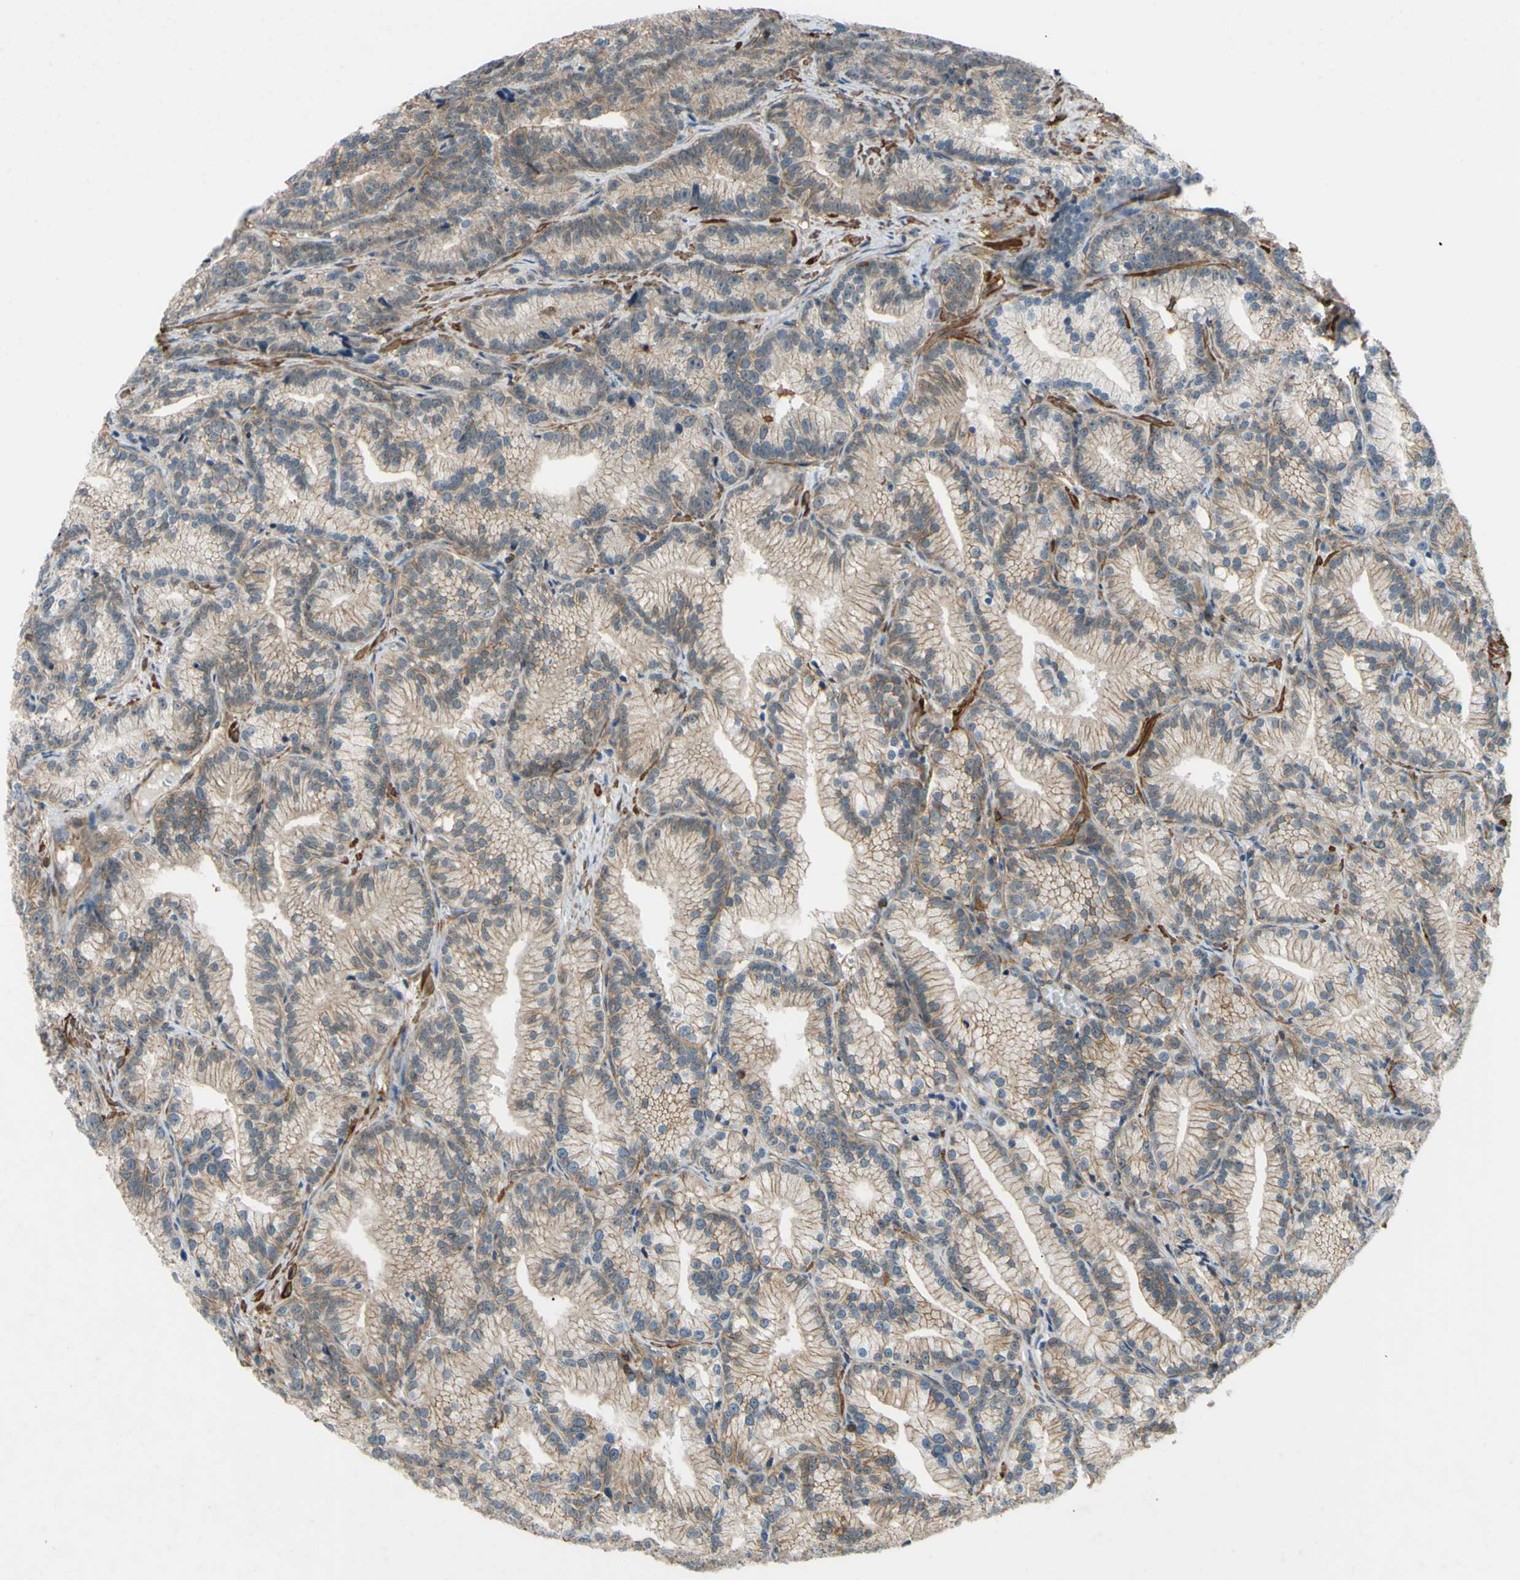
{"staining": {"intensity": "weak", "quantity": "25%-75%", "location": "cytoplasmic/membranous"}, "tissue": "prostate cancer", "cell_type": "Tumor cells", "image_type": "cancer", "snomed": [{"axis": "morphology", "description": "Adenocarcinoma, Low grade"}, {"axis": "topography", "description": "Prostate"}], "caption": "Immunohistochemical staining of adenocarcinoma (low-grade) (prostate) shows low levels of weak cytoplasmic/membranous protein positivity in approximately 25%-75% of tumor cells.", "gene": "ADD3", "patient": {"sex": "male", "age": 89}}